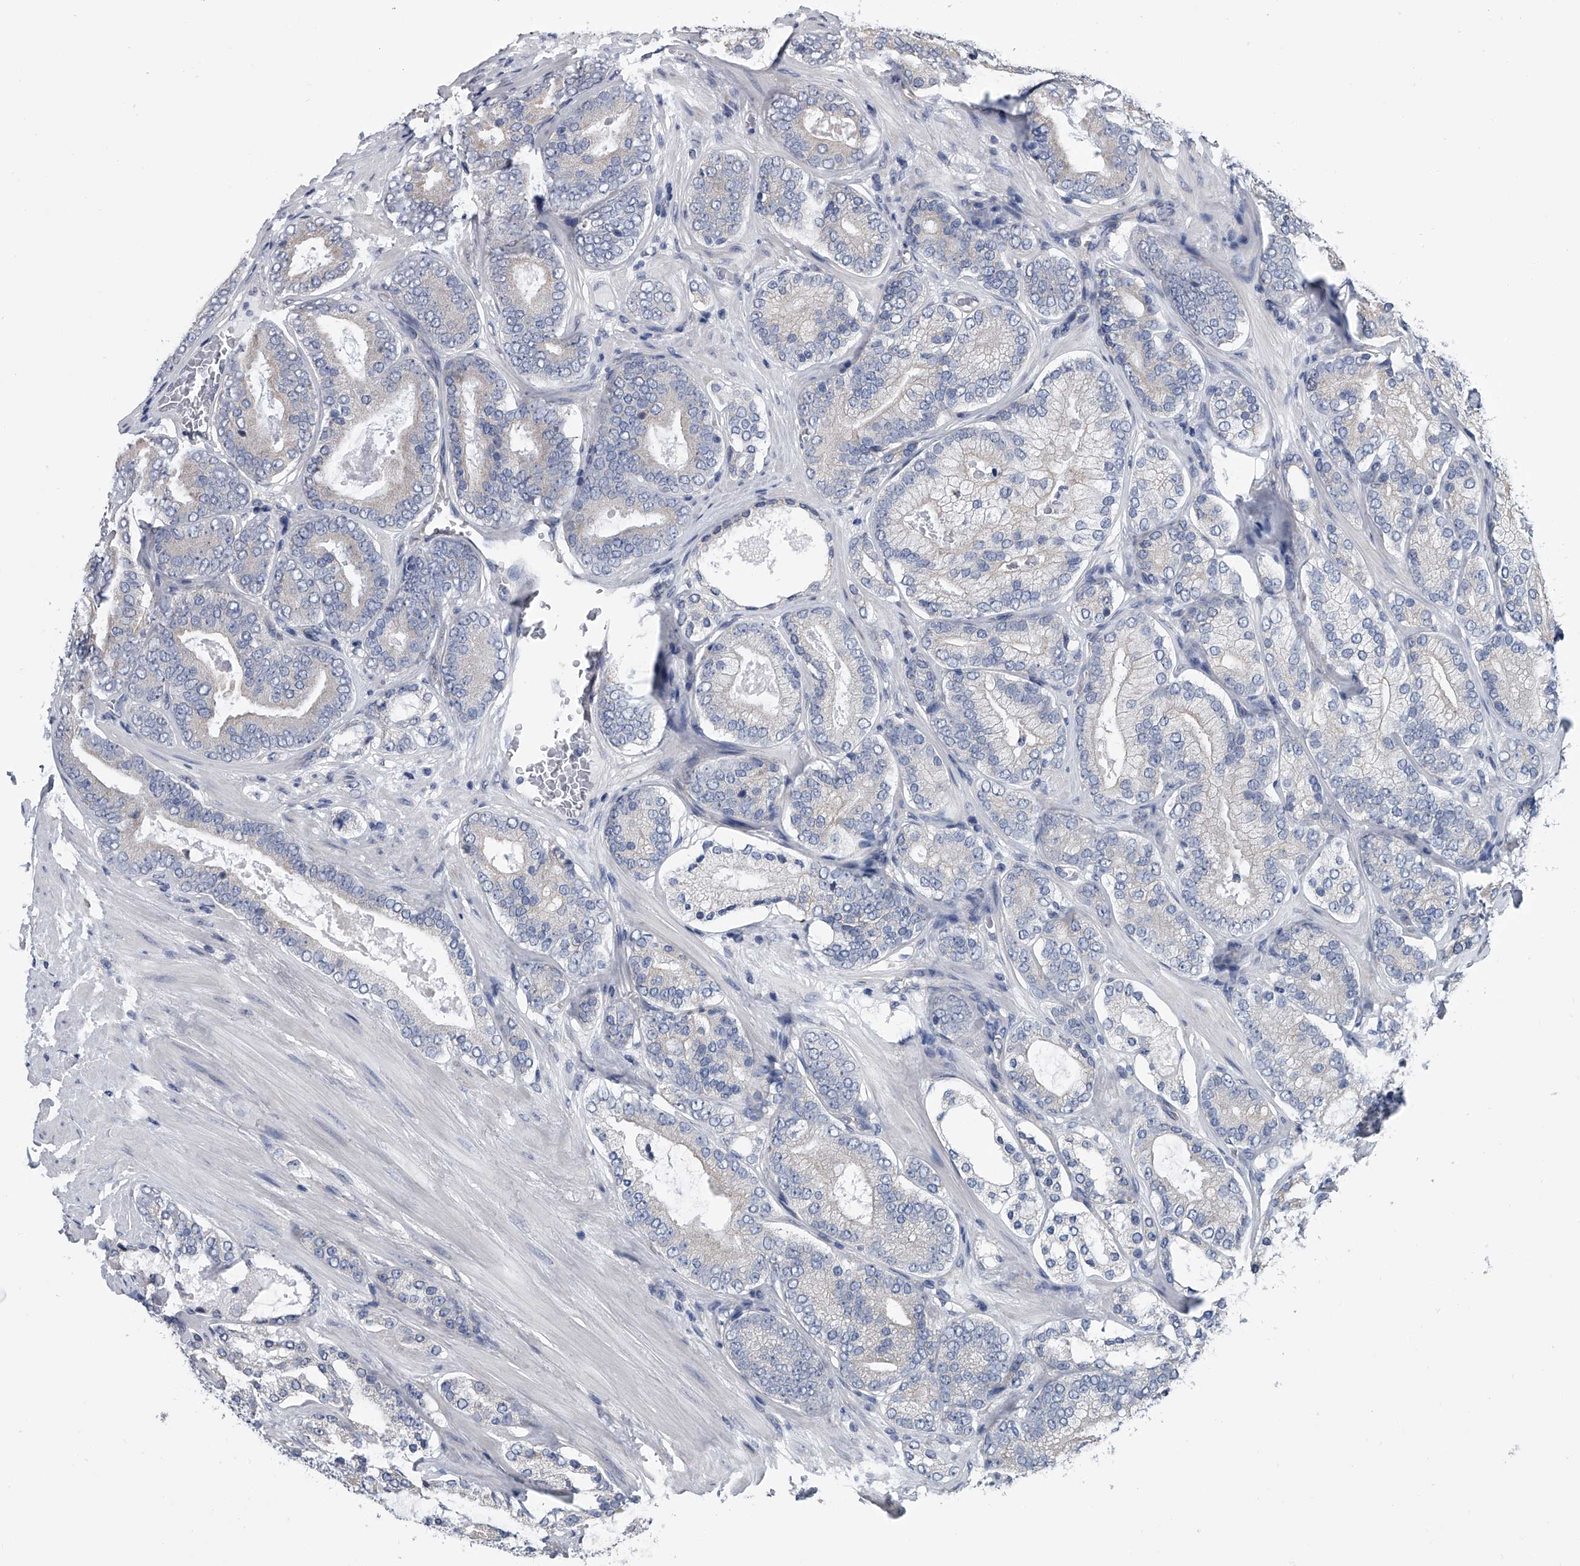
{"staining": {"intensity": "negative", "quantity": "none", "location": "none"}, "tissue": "prostate cancer", "cell_type": "Tumor cells", "image_type": "cancer", "snomed": [{"axis": "morphology", "description": "Adenocarcinoma, High grade"}, {"axis": "topography", "description": "Prostate"}], "caption": "This is an immunohistochemistry photomicrograph of human prostate cancer. There is no expression in tumor cells.", "gene": "ABCG1", "patient": {"sex": "male", "age": 60}}